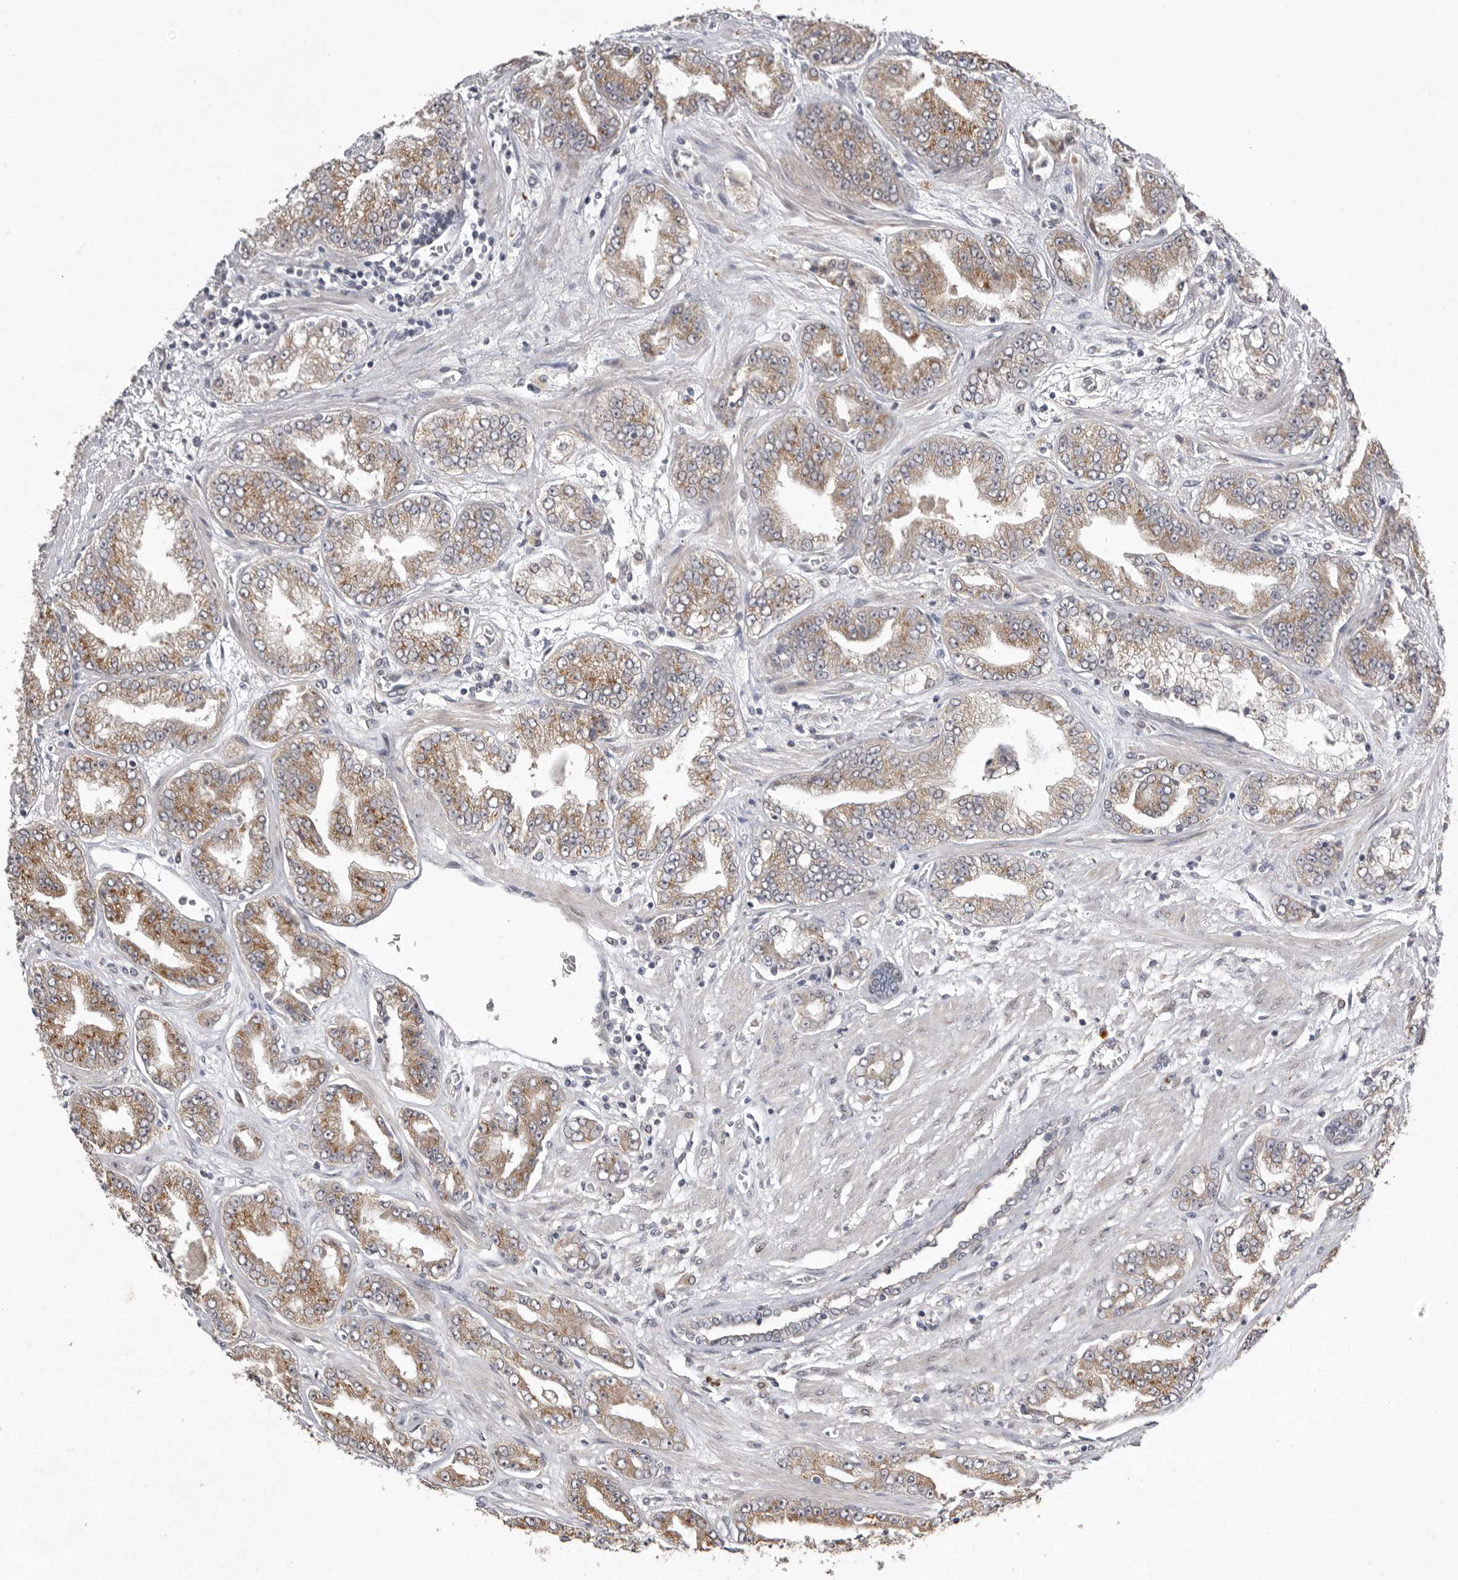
{"staining": {"intensity": "moderate", "quantity": ">75%", "location": "cytoplasmic/membranous"}, "tissue": "prostate cancer", "cell_type": "Tumor cells", "image_type": "cancer", "snomed": [{"axis": "morphology", "description": "Adenocarcinoma, High grade"}, {"axis": "topography", "description": "Prostate"}], "caption": "IHC staining of prostate cancer, which reveals medium levels of moderate cytoplasmic/membranous expression in about >75% of tumor cells indicating moderate cytoplasmic/membranous protein positivity. The staining was performed using DAB (3,3'-diaminobenzidine) (brown) for protein detection and nuclei were counterstained in hematoxylin (blue).", "gene": "NSUN4", "patient": {"sex": "male", "age": 71}}